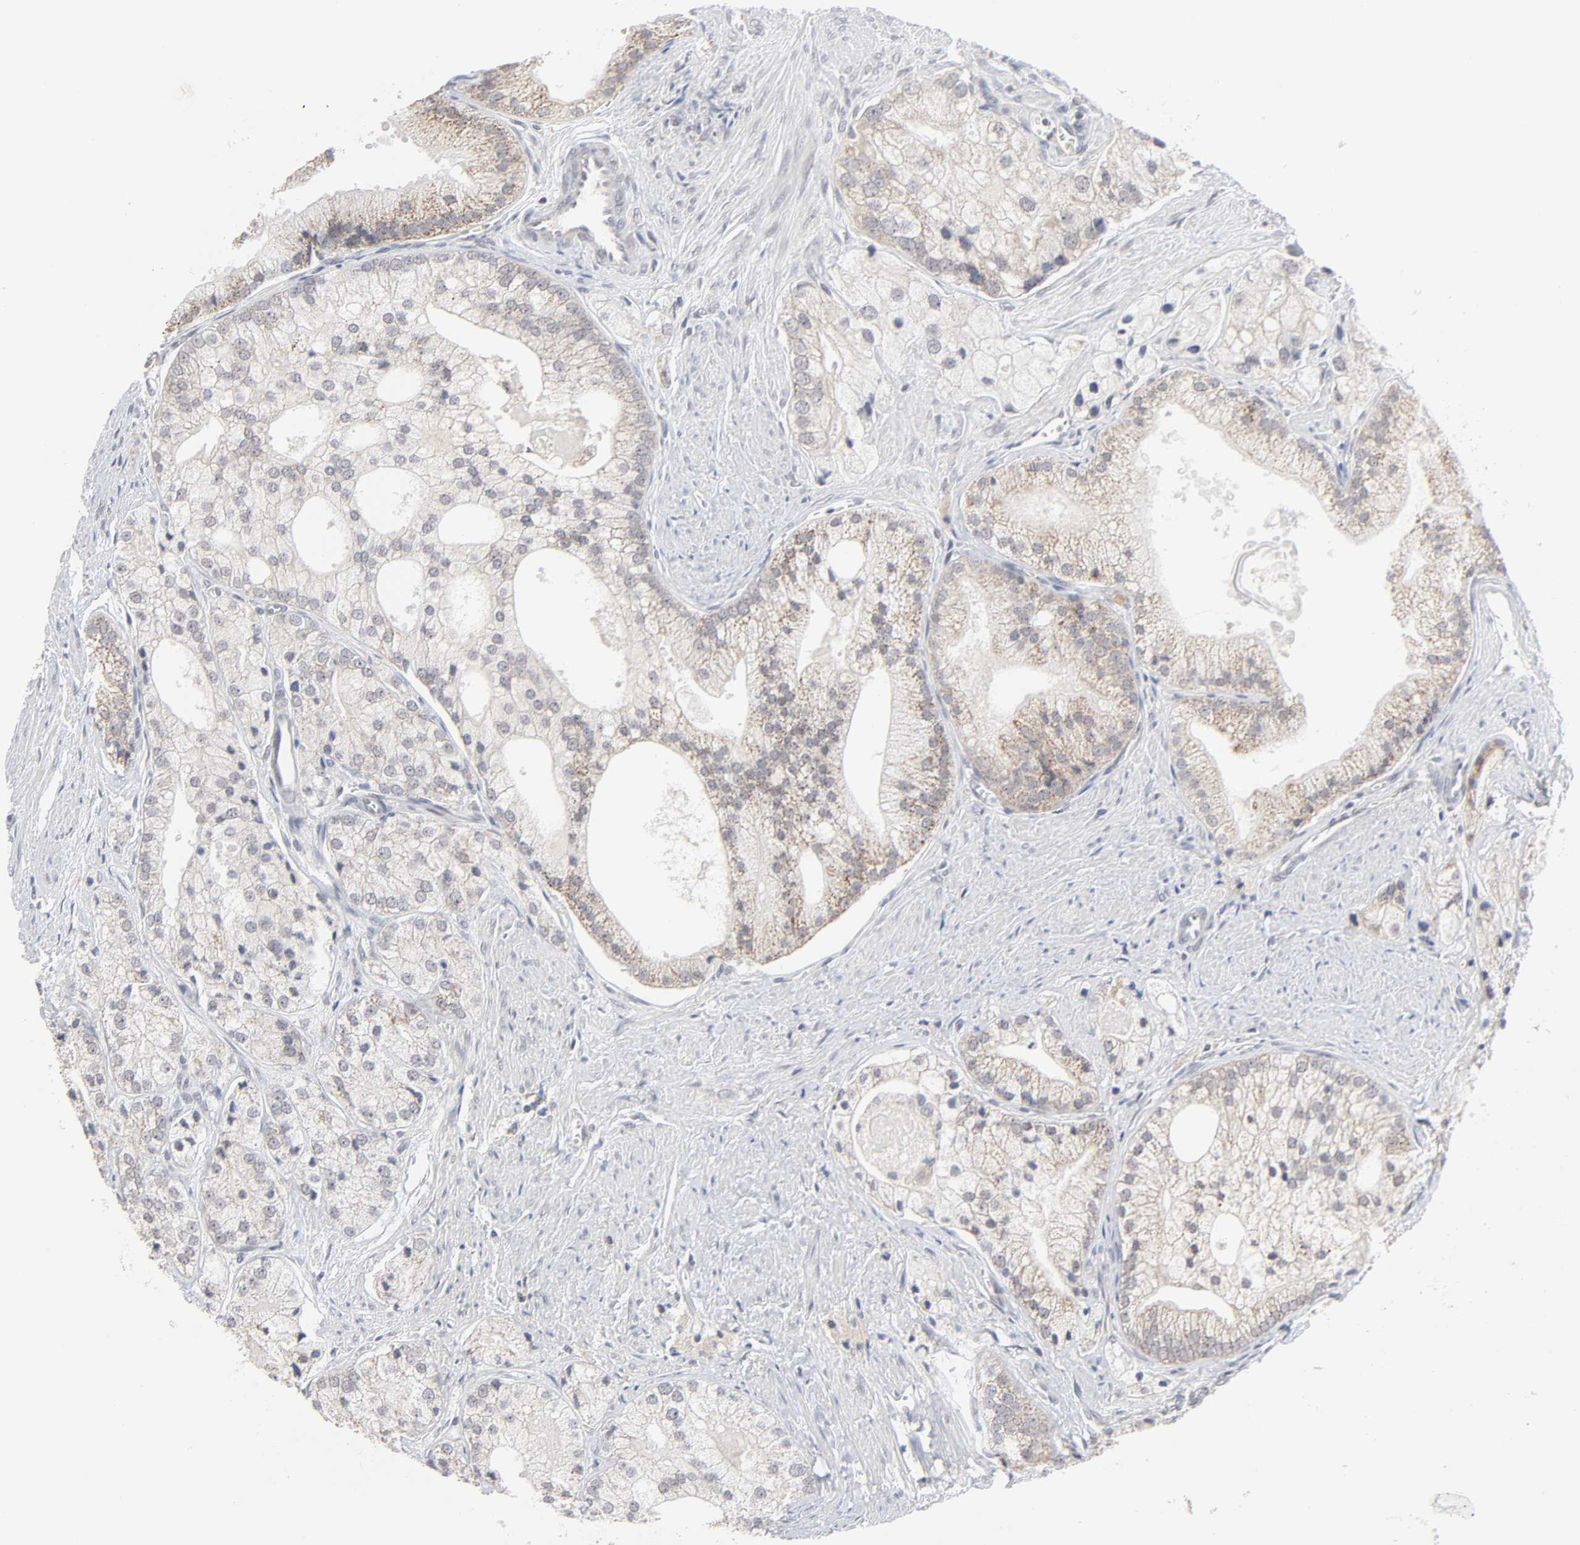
{"staining": {"intensity": "moderate", "quantity": "25%-75%", "location": "cytoplasmic/membranous"}, "tissue": "prostate cancer", "cell_type": "Tumor cells", "image_type": "cancer", "snomed": [{"axis": "morphology", "description": "Adenocarcinoma, Low grade"}, {"axis": "topography", "description": "Prostate"}], "caption": "DAB (3,3'-diaminobenzidine) immunohistochemical staining of human adenocarcinoma (low-grade) (prostate) demonstrates moderate cytoplasmic/membranous protein expression in about 25%-75% of tumor cells. (Stains: DAB in brown, nuclei in blue, Microscopy: brightfield microscopy at high magnification).", "gene": "AUH", "patient": {"sex": "male", "age": 69}}